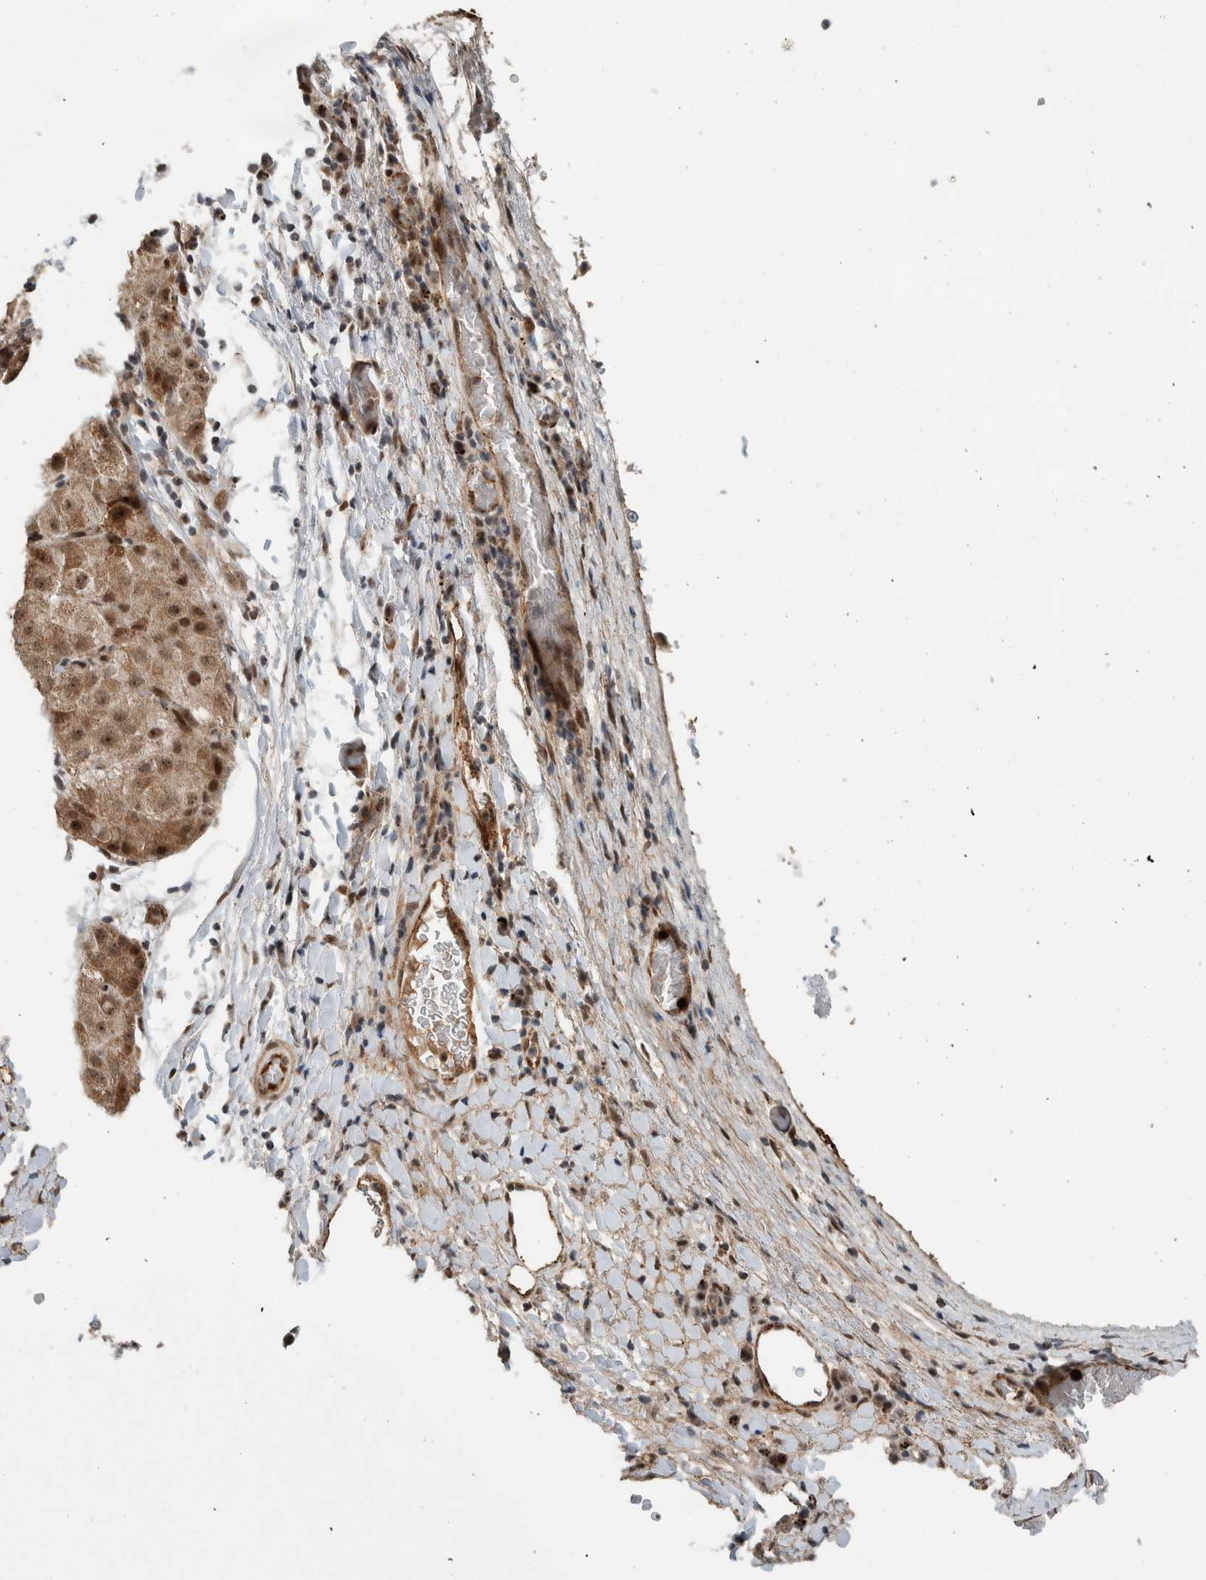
{"staining": {"intensity": "moderate", "quantity": ">75%", "location": "cytoplasmic/membranous,nuclear"}, "tissue": "liver cancer", "cell_type": "Tumor cells", "image_type": "cancer", "snomed": [{"axis": "morphology", "description": "Carcinoma, Hepatocellular, NOS"}, {"axis": "topography", "description": "Liver"}], "caption": "Human hepatocellular carcinoma (liver) stained with a brown dye exhibits moderate cytoplasmic/membranous and nuclear positive staining in about >75% of tumor cells.", "gene": "ZFP91", "patient": {"sex": "male", "age": 80}}